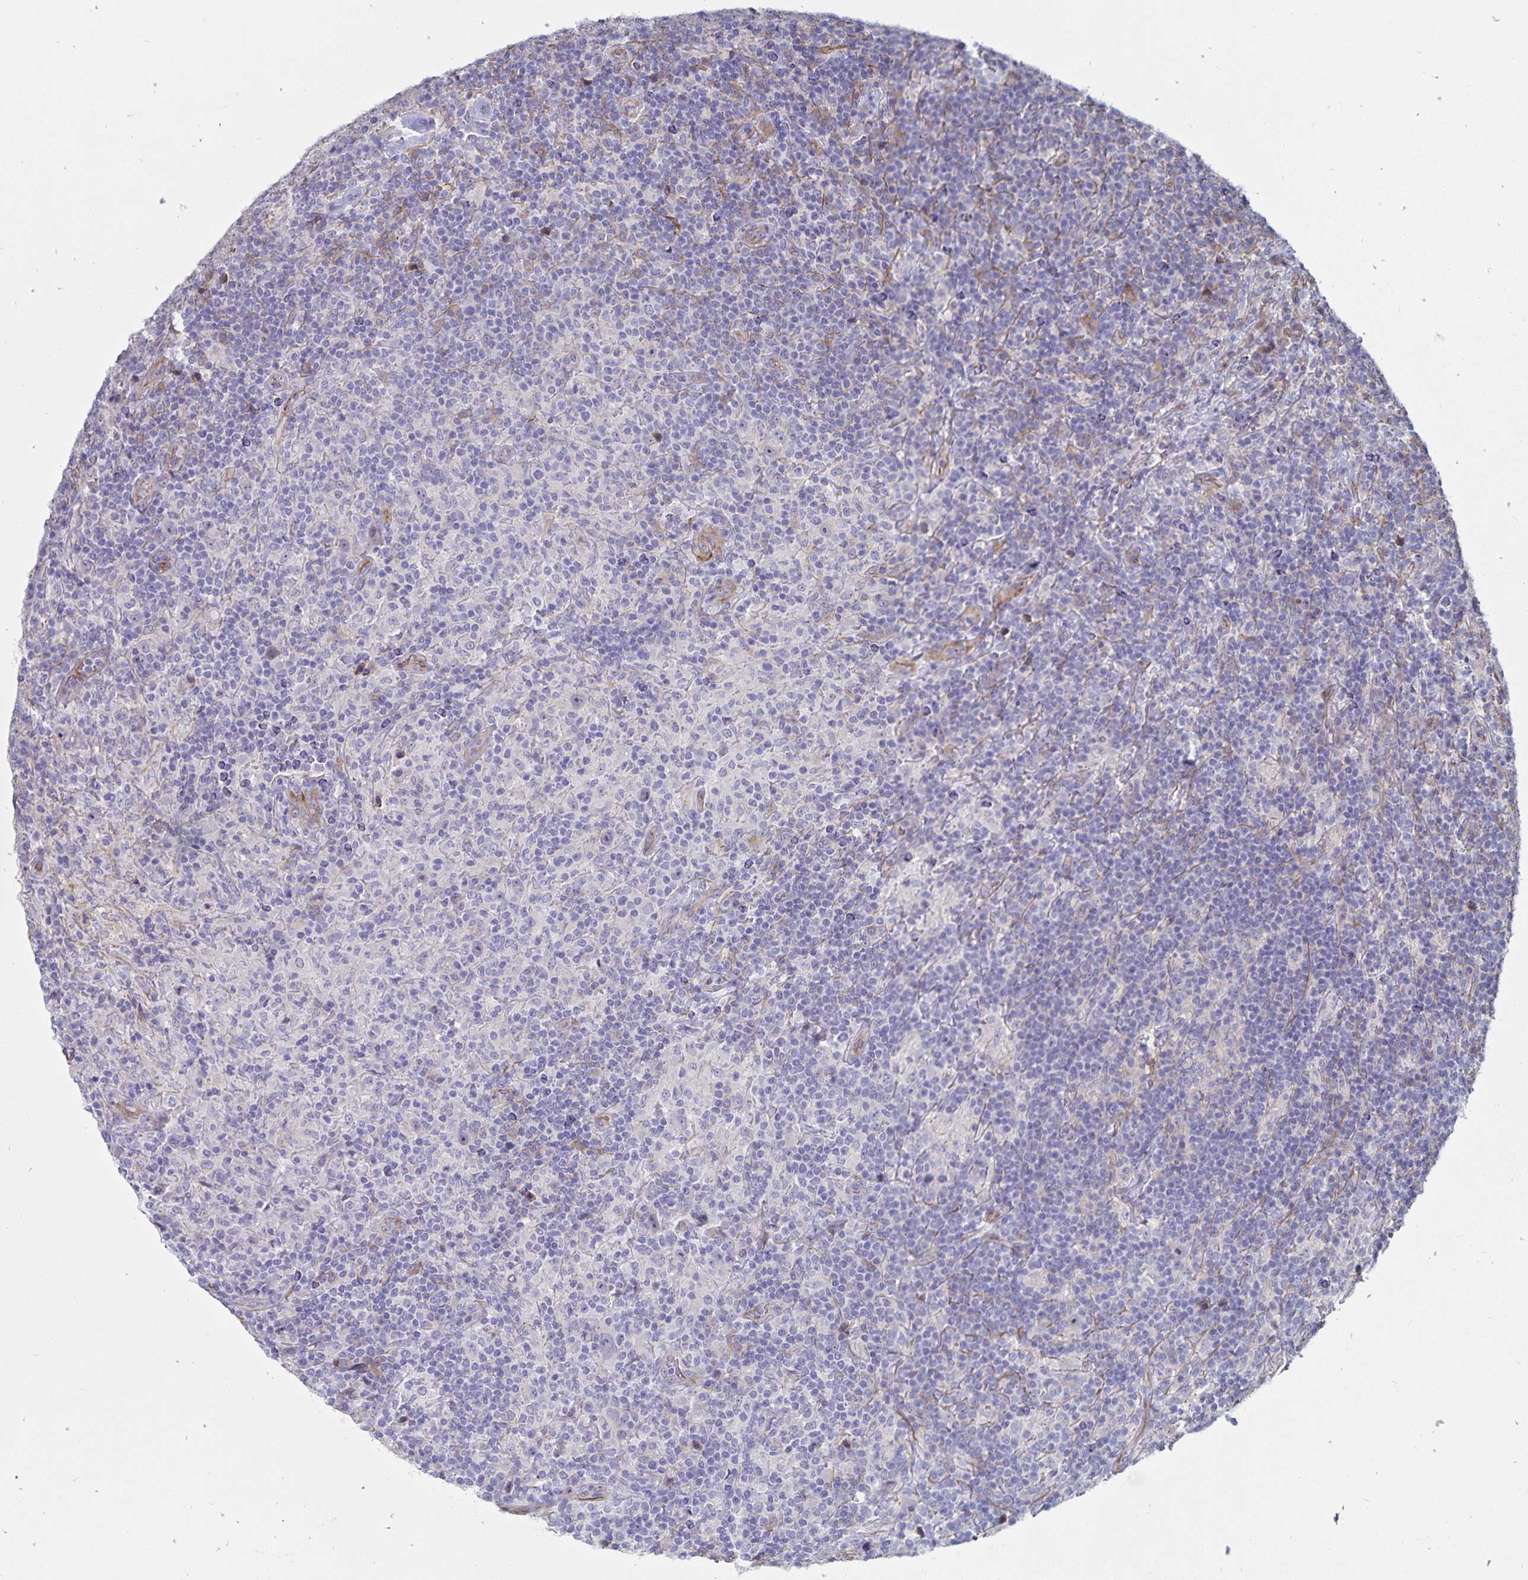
{"staining": {"intensity": "negative", "quantity": "none", "location": "none"}, "tissue": "lymphoma", "cell_type": "Tumor cells", "image_type": "cancer", "snomed": [{"axis": "morphology", "description": "Hodgkin's disease, NOS"}, {"axis": "topography", "description": "Lymph node"}], "caption": "Lymphoma was stained to show a protein in brown. There is no significant staining in tumor cells.", "gene": "SSTR1", "patient": {"sex": "male", "age": 70}}